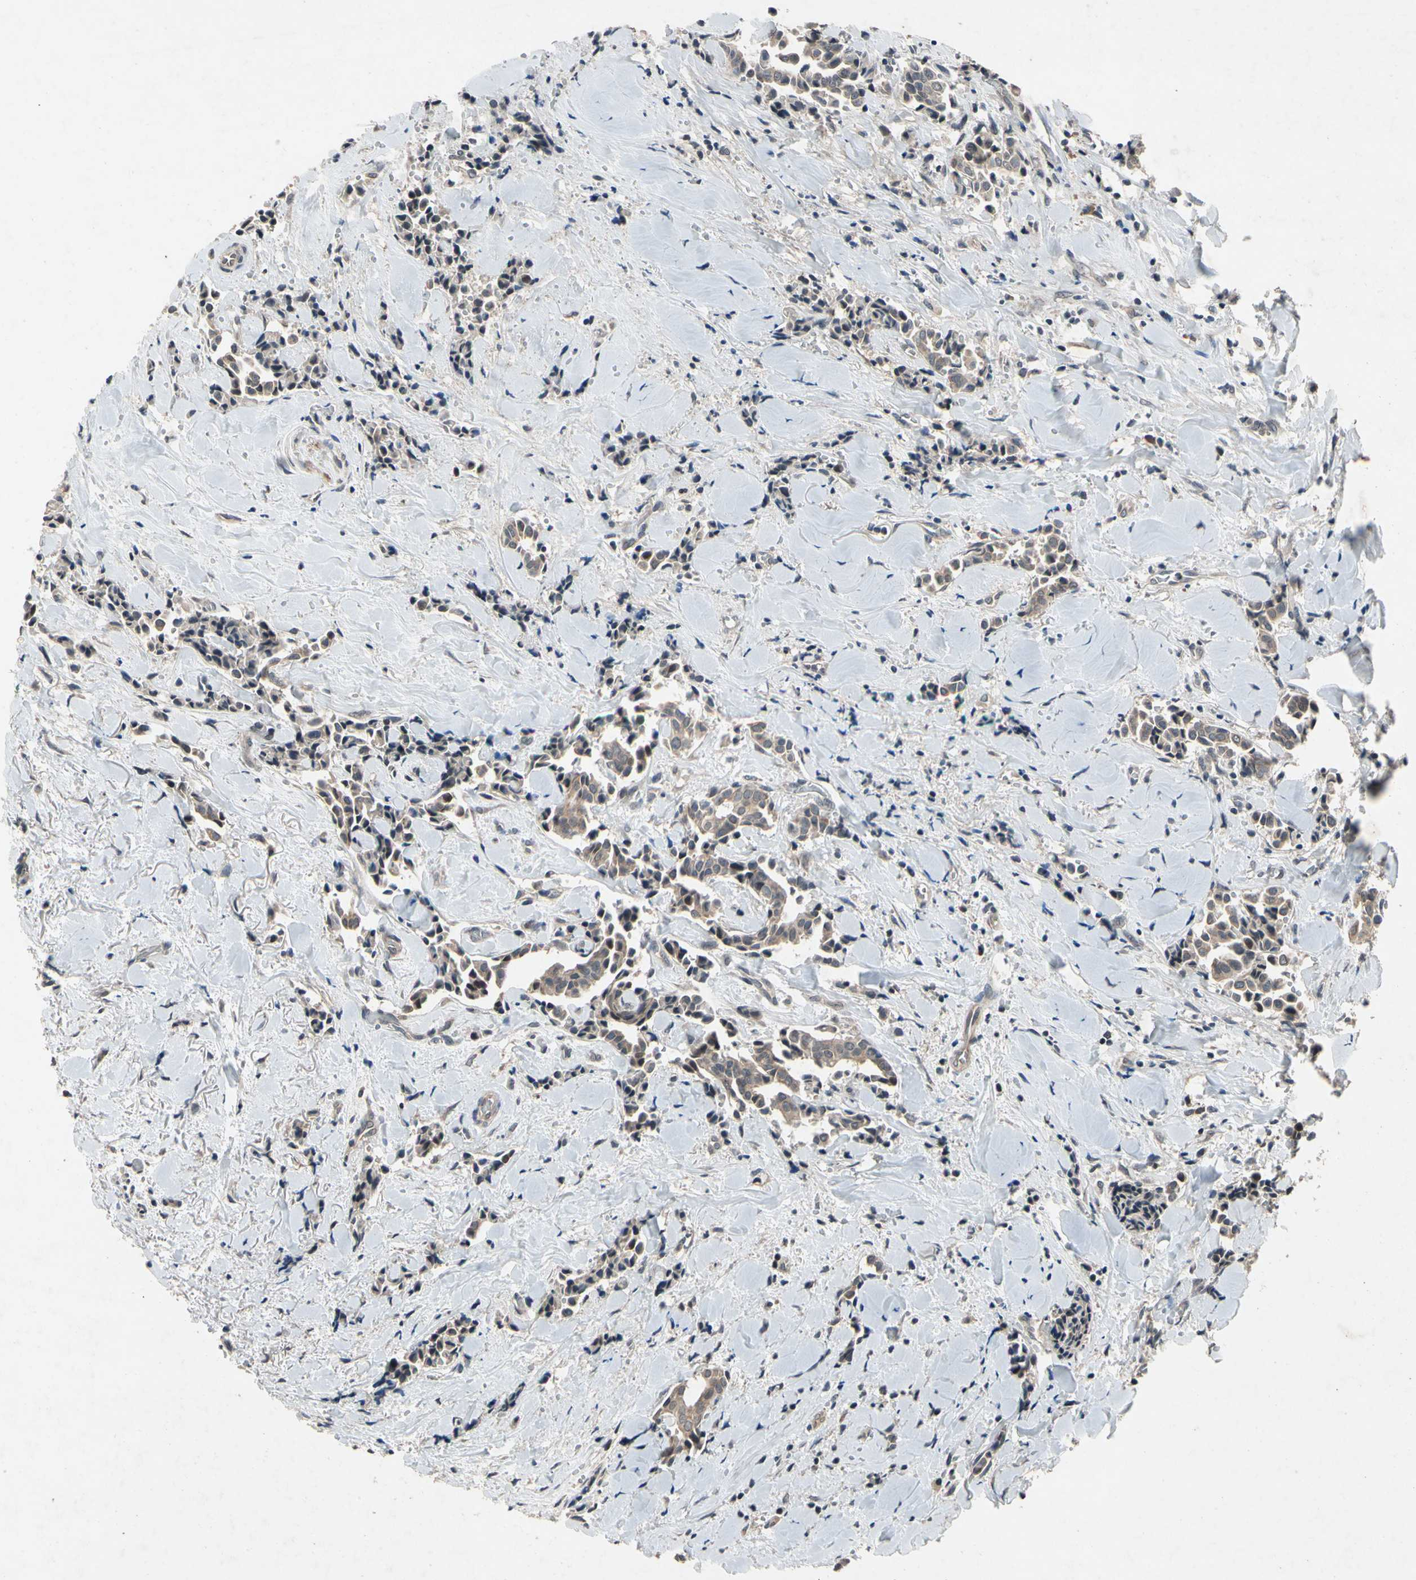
{"staining": {"intensity": "weak", "quantity": ">75%", "location": "cytoplasmic/membranous"}, "tissue": "head and neck cancer", "cell_type": "Tumor cells", "image_type": "cancer", "snomed": [{"axis": "morphology", "description": "Adenocarcinoma, NOS"}, {"axis": "topography", "description": "Salivary gland"}, {"axis": "topography", "description": "Head-Neck"}], "caption": "Immunohistochemistry (DAB (3,3'-diaminobenzidine)) staining of human head and neck adenocarcinoma shows weak cytoplasmic/membranous protein staining in approximately >75% of tumor cells. Immunohistochemistry stains the protein in brown and the nuclei are stained blue.", "gene": "DPY19L3", "patient": {"sex": "female", "age": 59}}